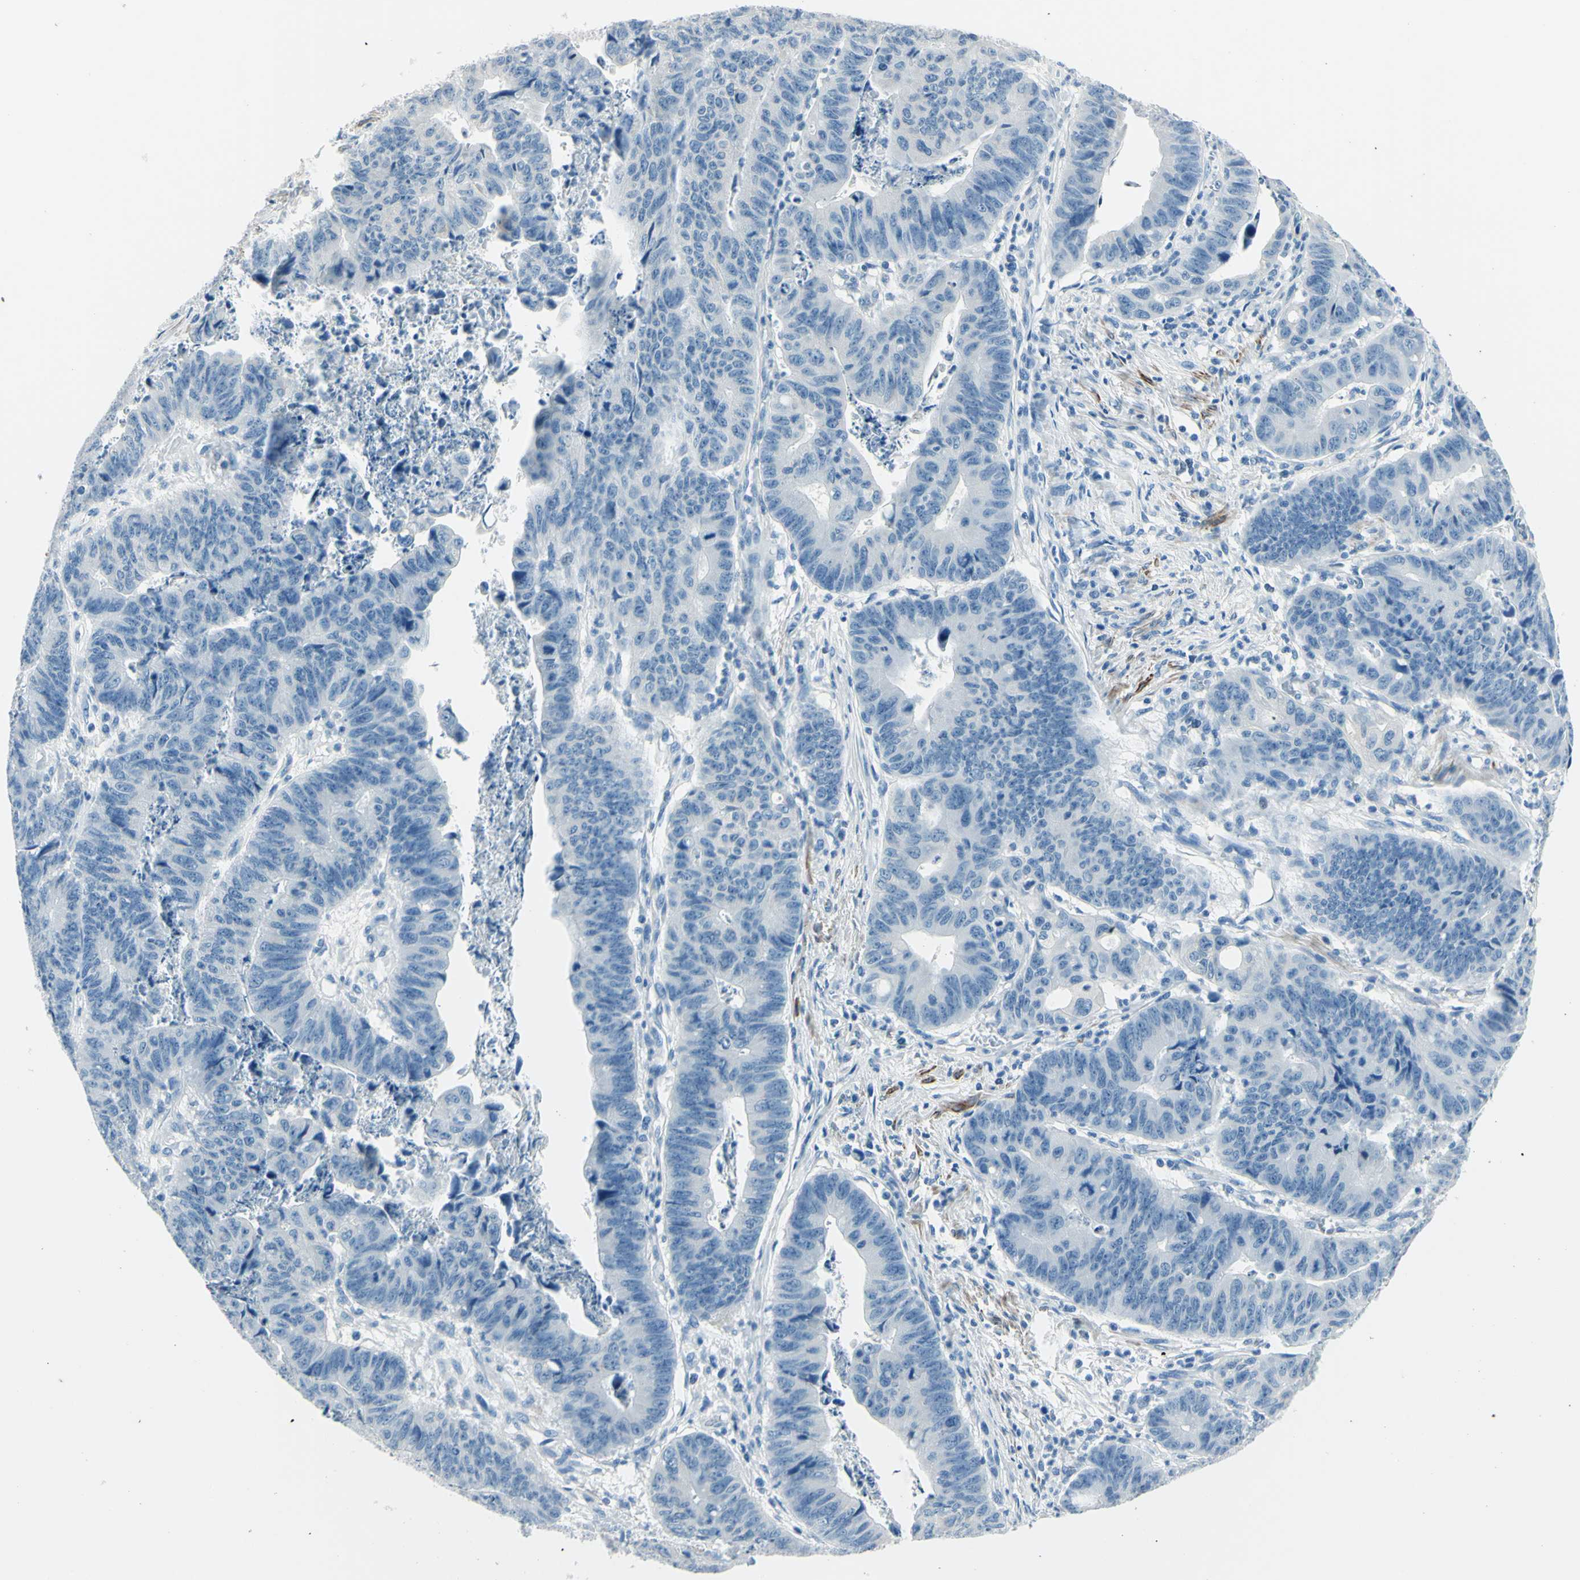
{"staining": {"intensity": "negative", "quantity": "none", "location": "none"}, "tissue": "stomach cancer", "cell_type": "Tumor cells", "image_type": "cancer", "snomed": [{"axis": "morphology", "description": "Adenocarcinoma, NOS"}, {"axis": "topography", "description": "Stomach, lower"}], "caption": "Tumor cells are negative for brown protein staining in stomach adenocarcinoma. (Stains: DAB immunohistochemistry (IHC) with hematoxylin counter stain, Microscopy: brightfield microscopy at high magnification).", "gene": "CDH15", "patient": {"sex": "male", "age": 77}}